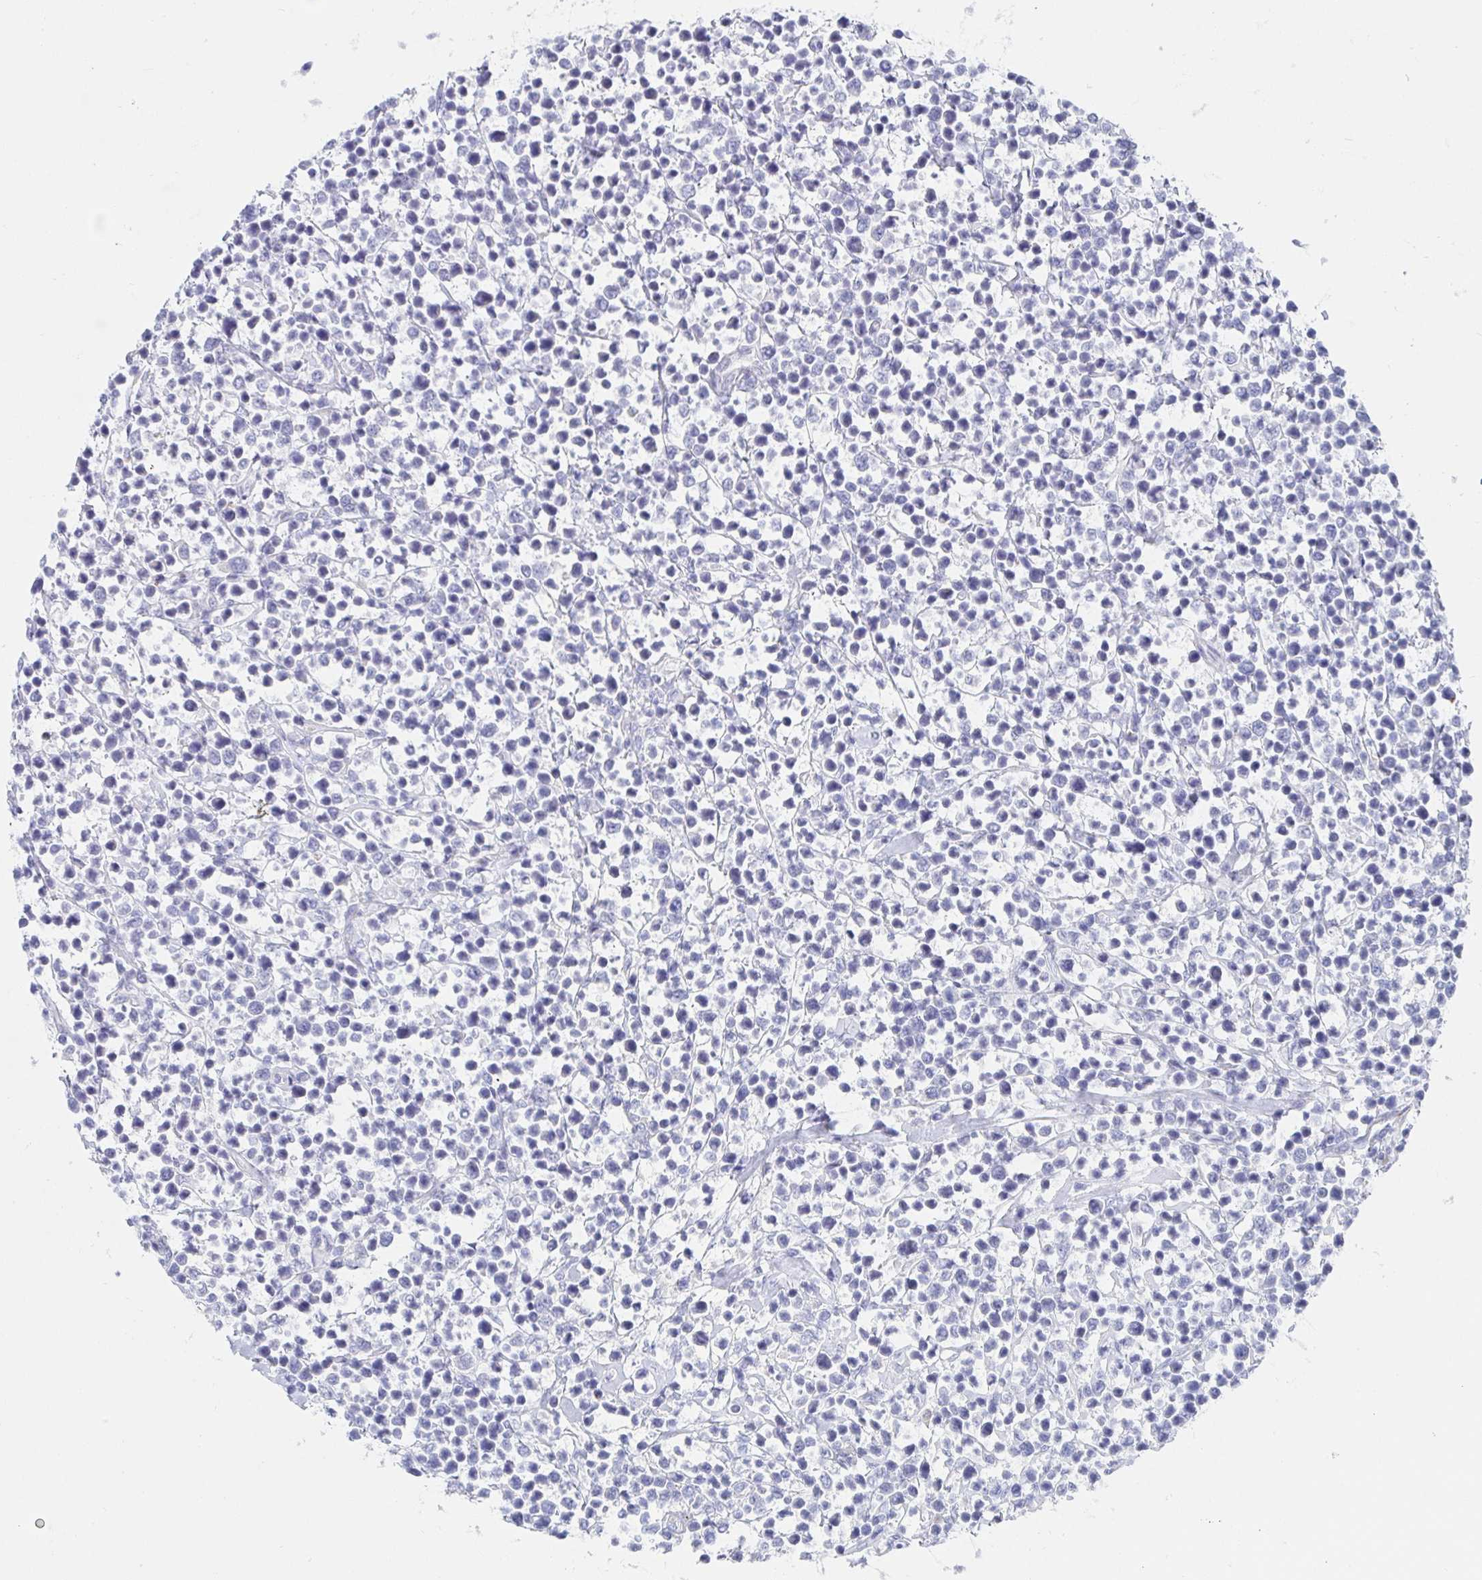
{"staining": {"intensity": "negative", "quantity": "none", "location": "none"}, "tissue": "lymphoma", "cell_type": "Tumor cells", "image_type": "cancer", "snomed": [{"axis": "morphology", "description": "Malignant lymphoma, non-Hodgkin's type, High grade"}, {"axis": "topography", "description": "Soft tissue"}], "caption": "Immunohistochemical staining of malignant lymphoma, non-Hodgkin's type (high-grade) demonstrates no significant staining in tumor cells. (Brightfield microscopy of DAB IHC at high magnification).", "gene": "SIAH3", "patient": {"sex": "female", "age": 56}}